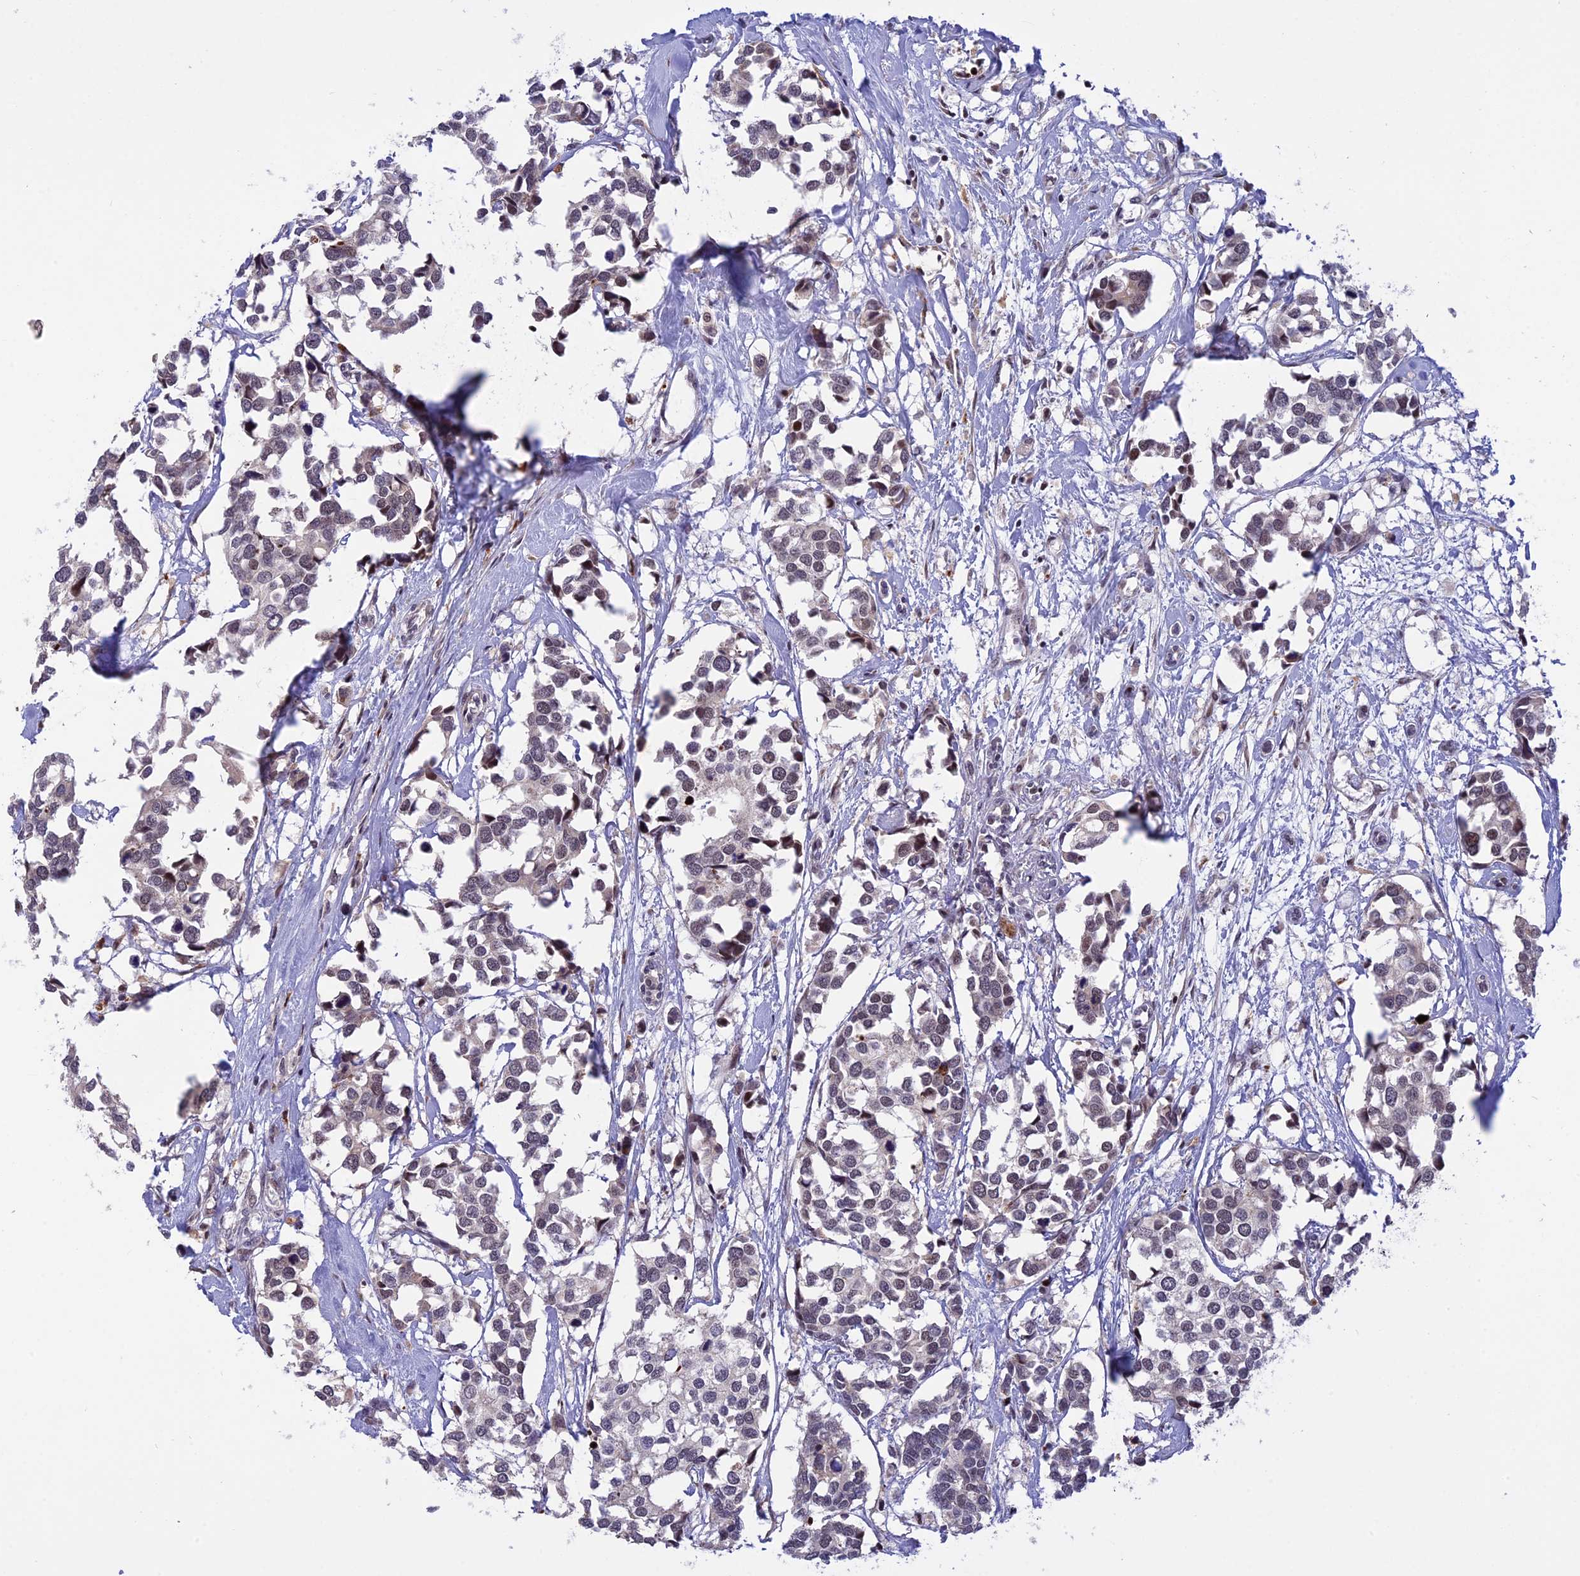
{"staining": {"intensity": "weak", "quantity": "25%-75%", "location": "nuclear"}, "tissue": "breast cancer", "cell_type": "Tumor cells", "image_type": "cancer", "snomed": [{"axis": "morphology", "description": "Duct carcinoma"}, {"axis": "topography", "description": "Breast"}], "caption": "Immunohistochemical staining of infiltrating ductal carcinoma (breast) displays low levels of weak nuclear staining in about 25%-75% of tumor cells.", "gene": "POLR2C", "patient": {"sex": "female", "age": 83}}